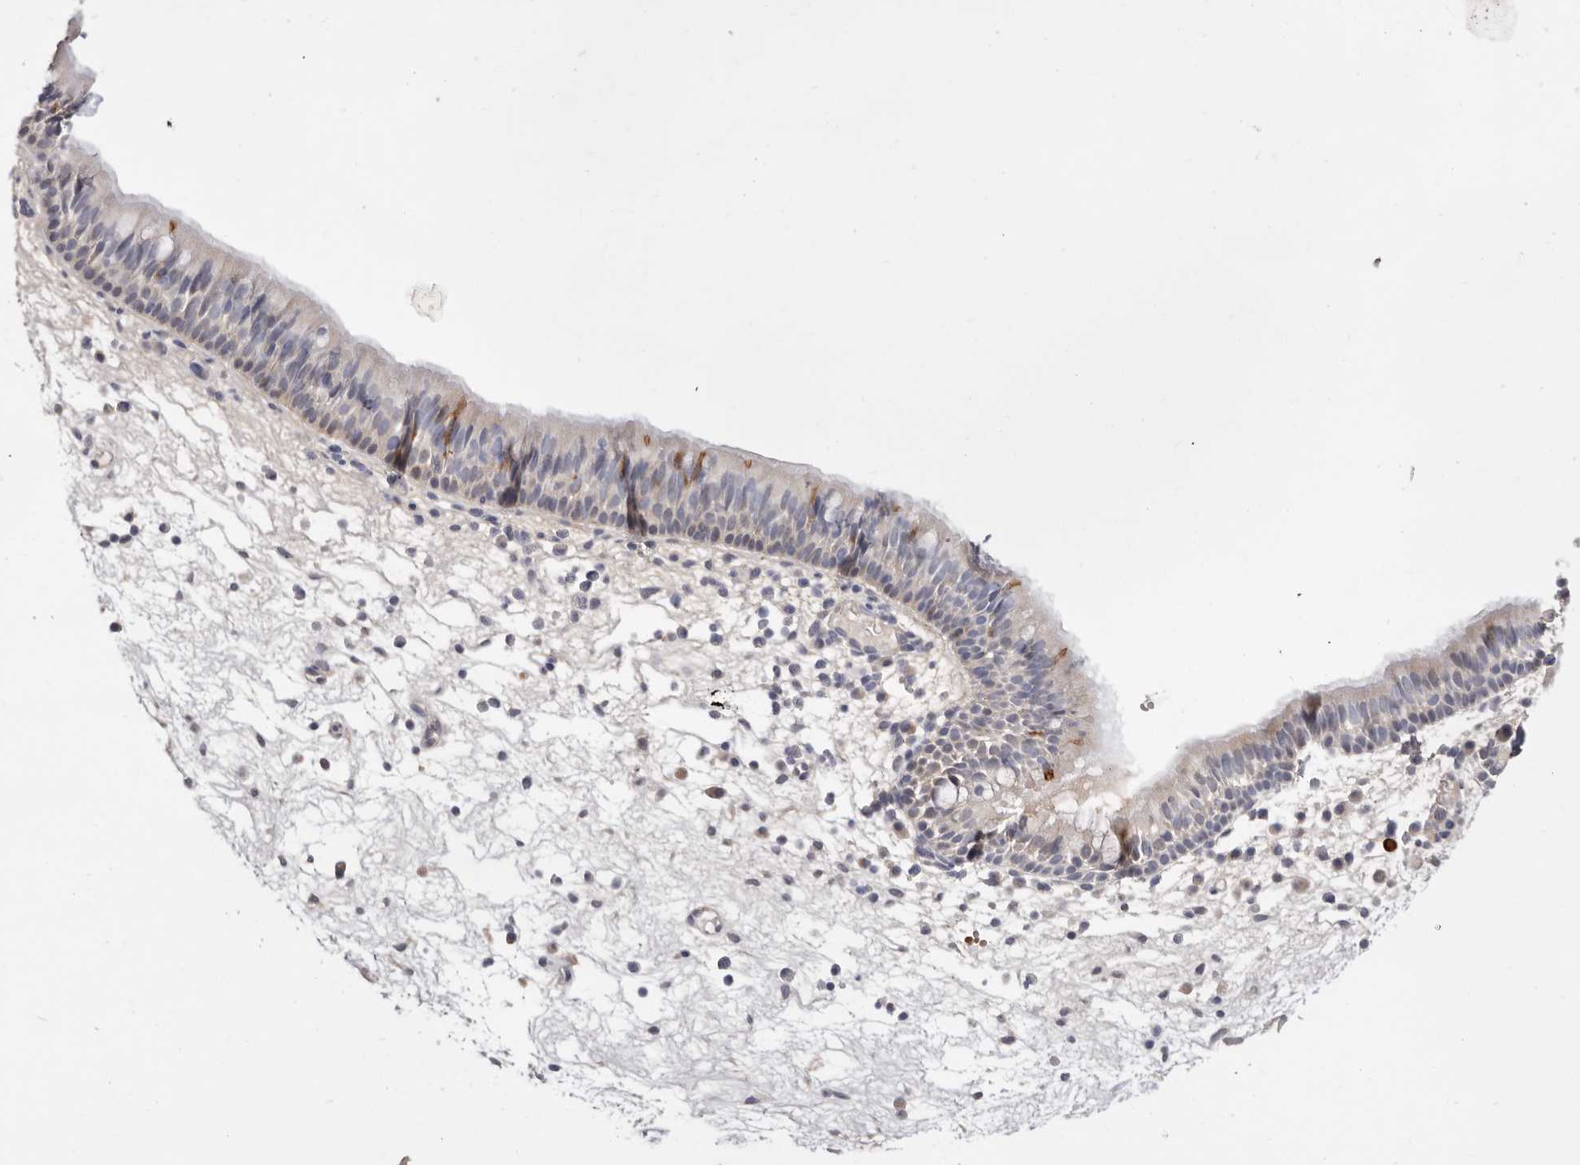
{"staining": {"intensity": "moderate", "quantity": "<25%", "location": "cytoplasmic/membranous"}, "tissue": "nasopharynx", "cell_type": "Respiratory epithelial cells", "image_type": "normal", "snomed": [{"axis": "morphology", "description": "Normal tissue, NOS"}, {"axis": "morphology", "description": "Inflammation, NOS"}, {"axis": "morphology", "description": "Malignant melanoma, Metastatic site"}, {"axis": "topography", "description": "Nasopharynx"}], "caption": "Nasopharynx stained for a protein (brown) displays moderate cytoplasmic/membranous positive expression in approximately <25% of respiratory epithelial cells.", "gene": "DOP1A", "patient": {"sex": "male", "age": 70}}